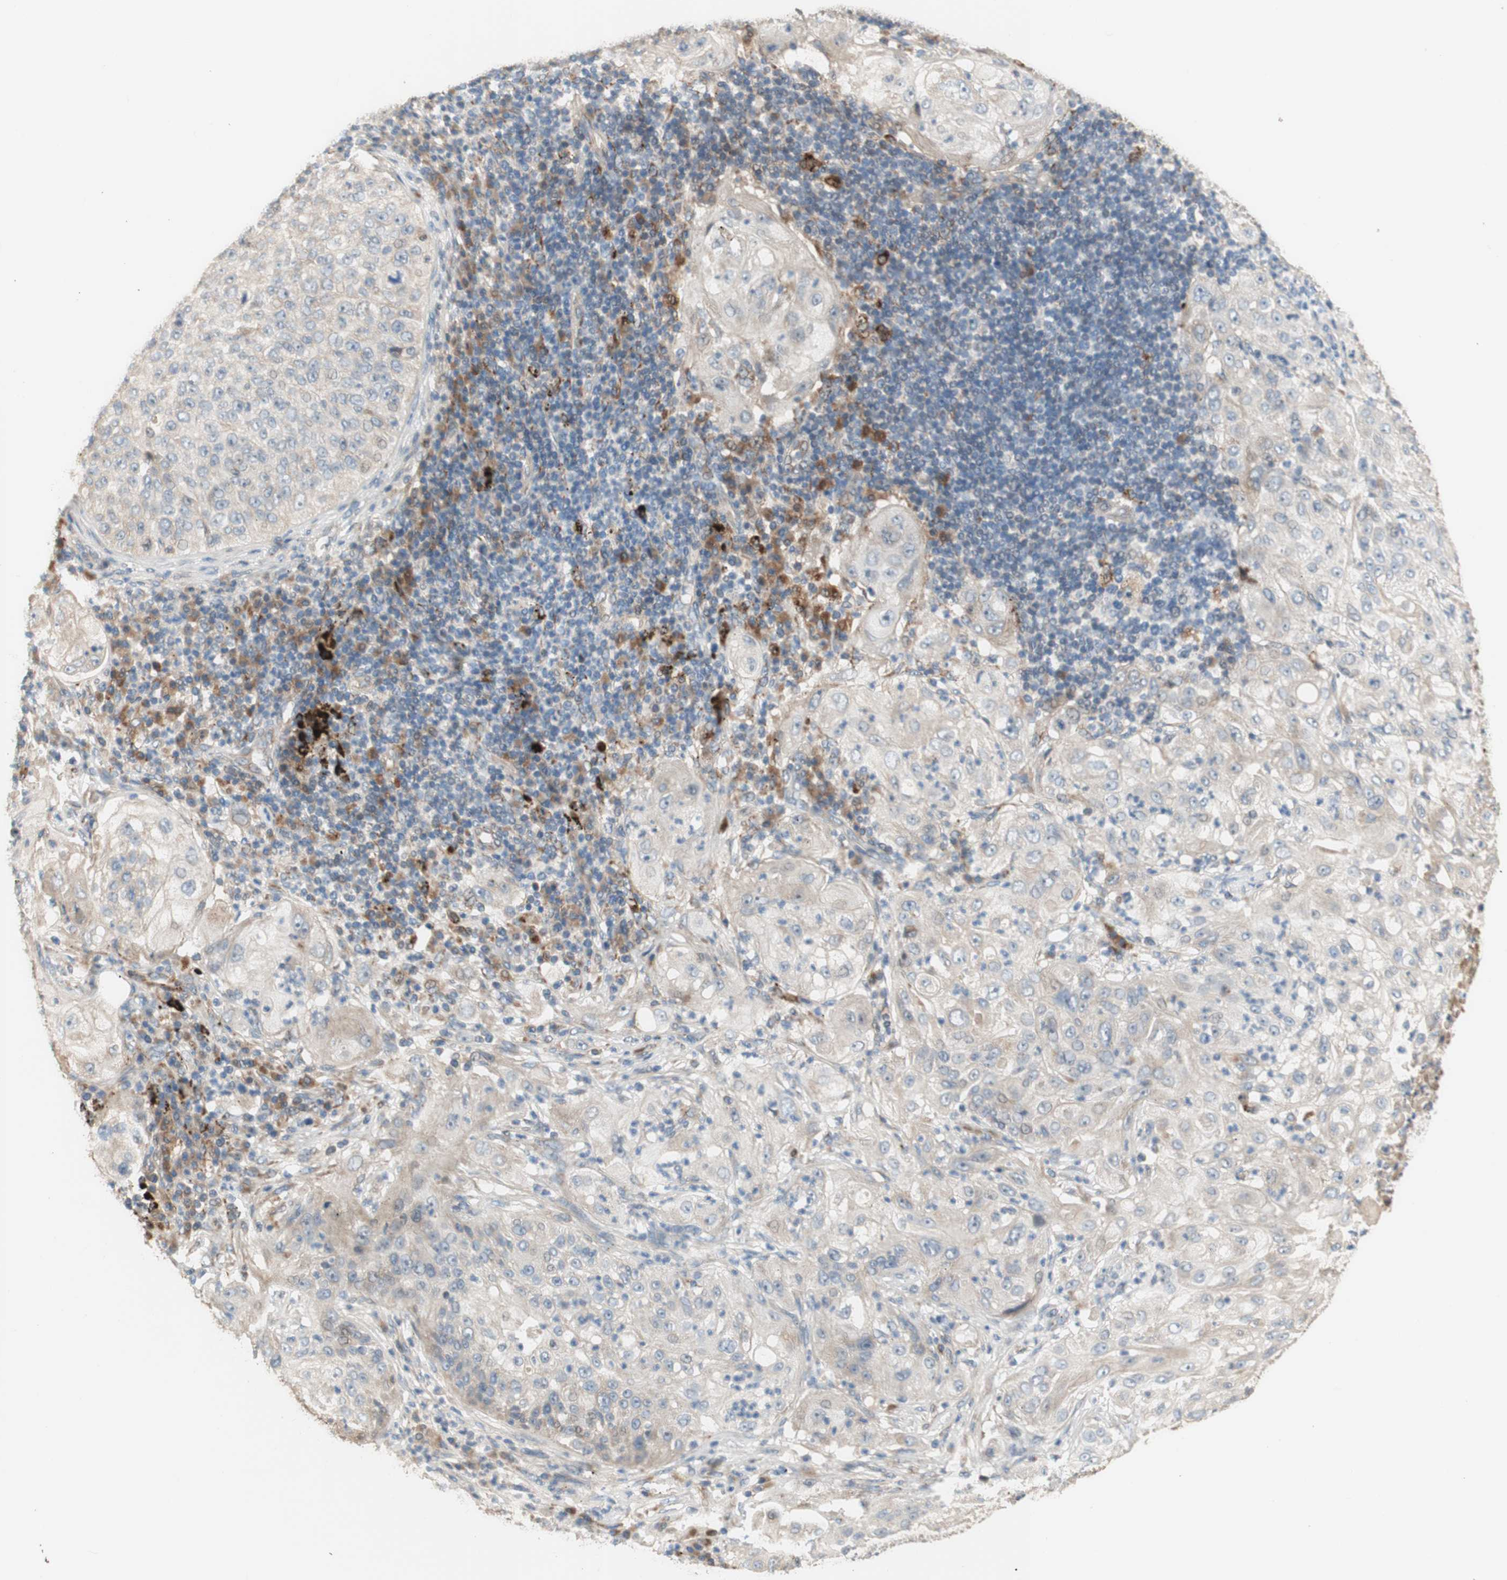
{"staining": {"intensity": "weak", "quantity": ">75%", "location": "cytoplasmic/membranous"}, "tissue": "lung cancer", "cell_type": "Tumor cells", "image_type": "cancer", "snomed": [{"axis": "morphology", "description": "Inflammation, NOS"}, {"axis": "morphology", "description": "Squamous cell carcinoma, NOS"}, {"axis": "topography", "description": "Lymph node"}, {"axis": "topography", "description": "Soft tissue"}, {"axis": "topography", "description": "Lung"}], "caption": "Lung cancer (squamous cell carcinoma) stained with immunohistochemistry (IHC) demonstrates weak cytoplasmic/membranous staining in approximately >75% of tumor cells.", "gene": "PTPN21", "patient": {"sex": "male", "age": 66}}